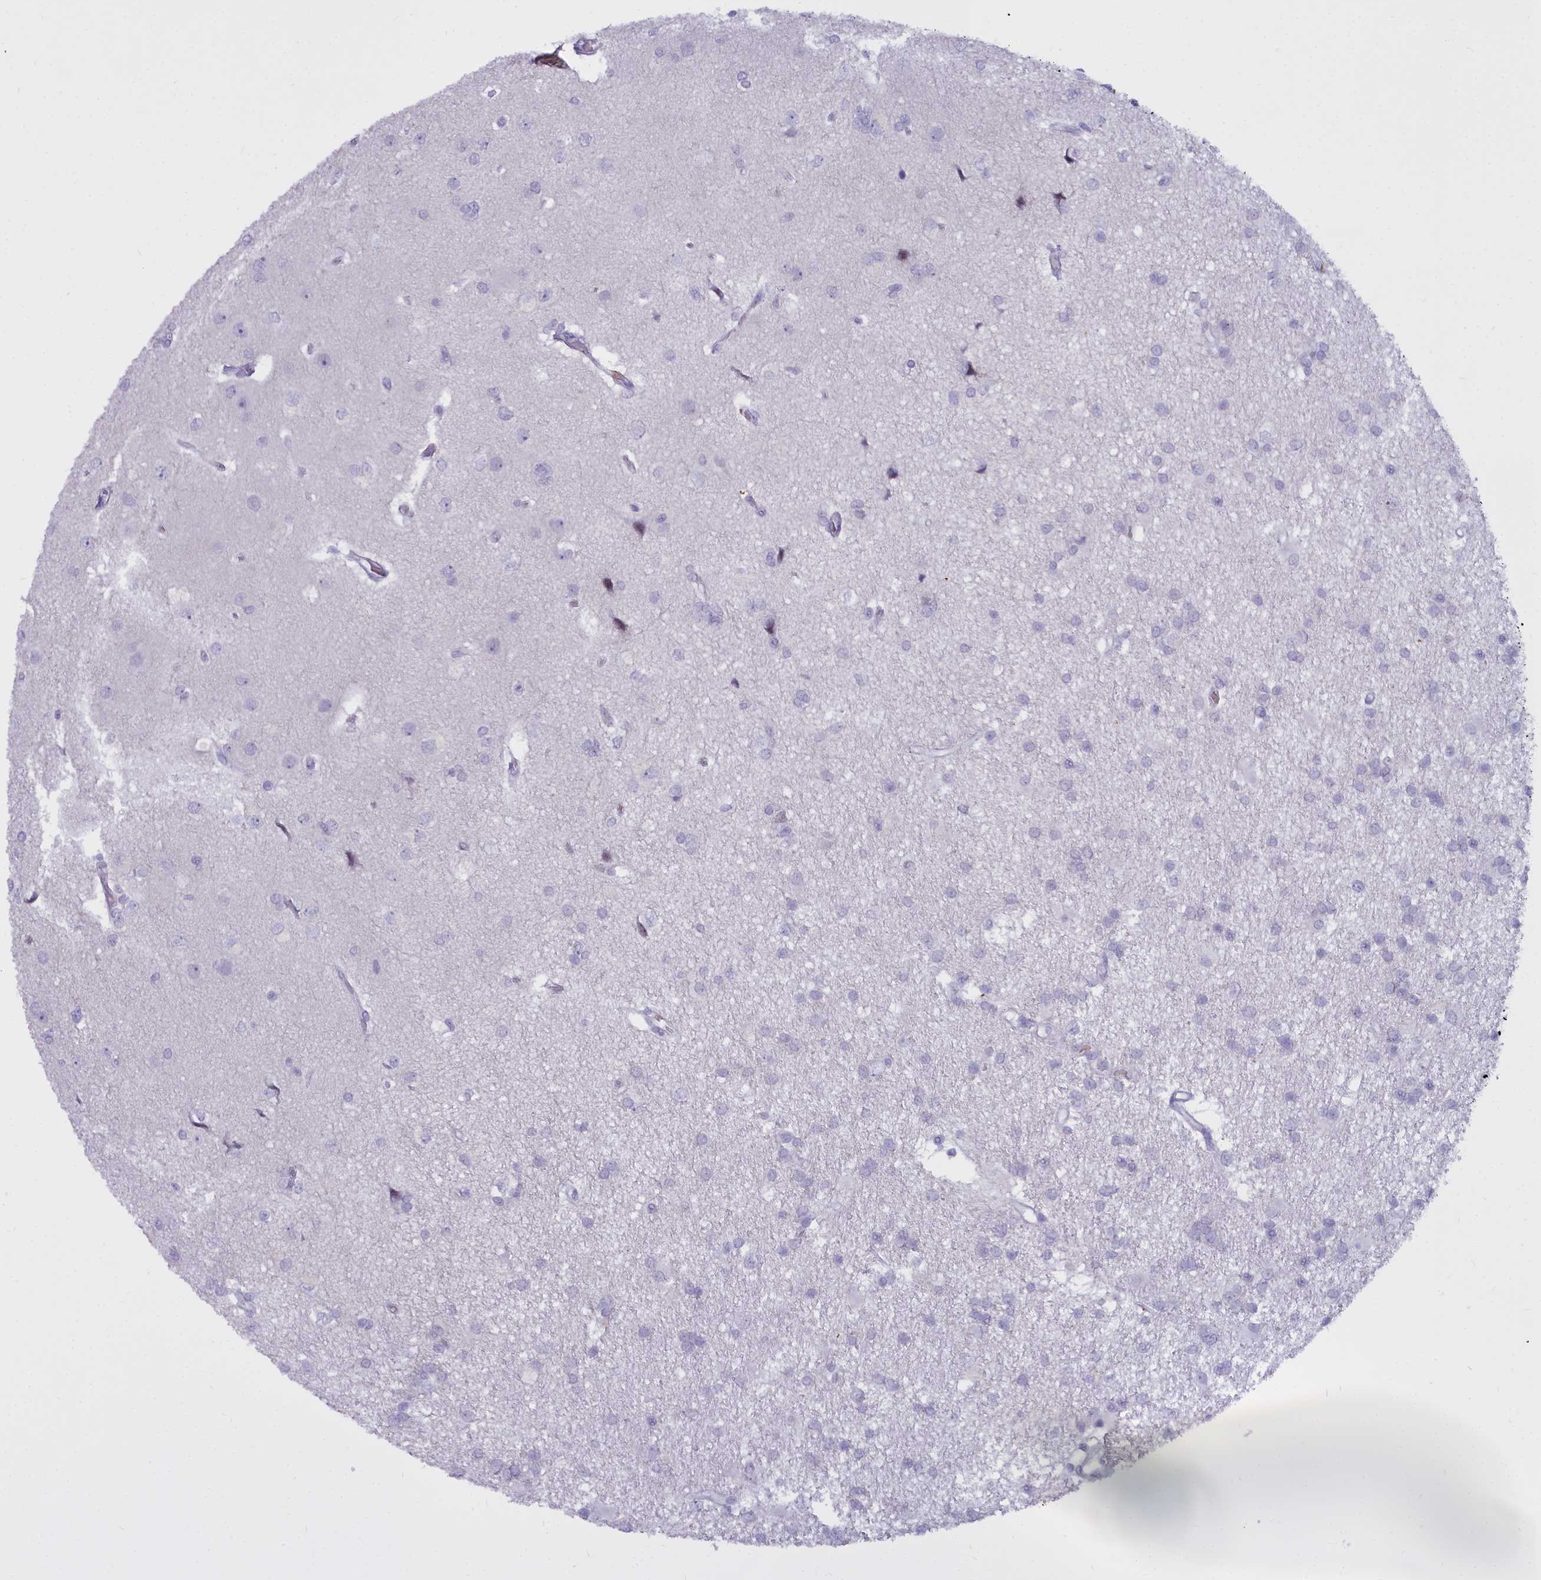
{"staining": {"intensity": "negative", "quantity": "none", "location": "none"}, "tissue": "glioma", "cell_type": "Tumor cells", "image_type": "cancer", "snomed": [{"axis": "morphology", "description": "Glioma, malignant, High grade"}, {"axis": "topography", "description": "Brain"}], "caption": "Immunohistochemistry (IHC) of glioma reveals no staining in tumor cells. The staining is performed using DAB brown chromogen with nuclei counter-stained in using hematoxylin.", "gene": "OSTN", "patient": {"sex": "male", "age": 77}}